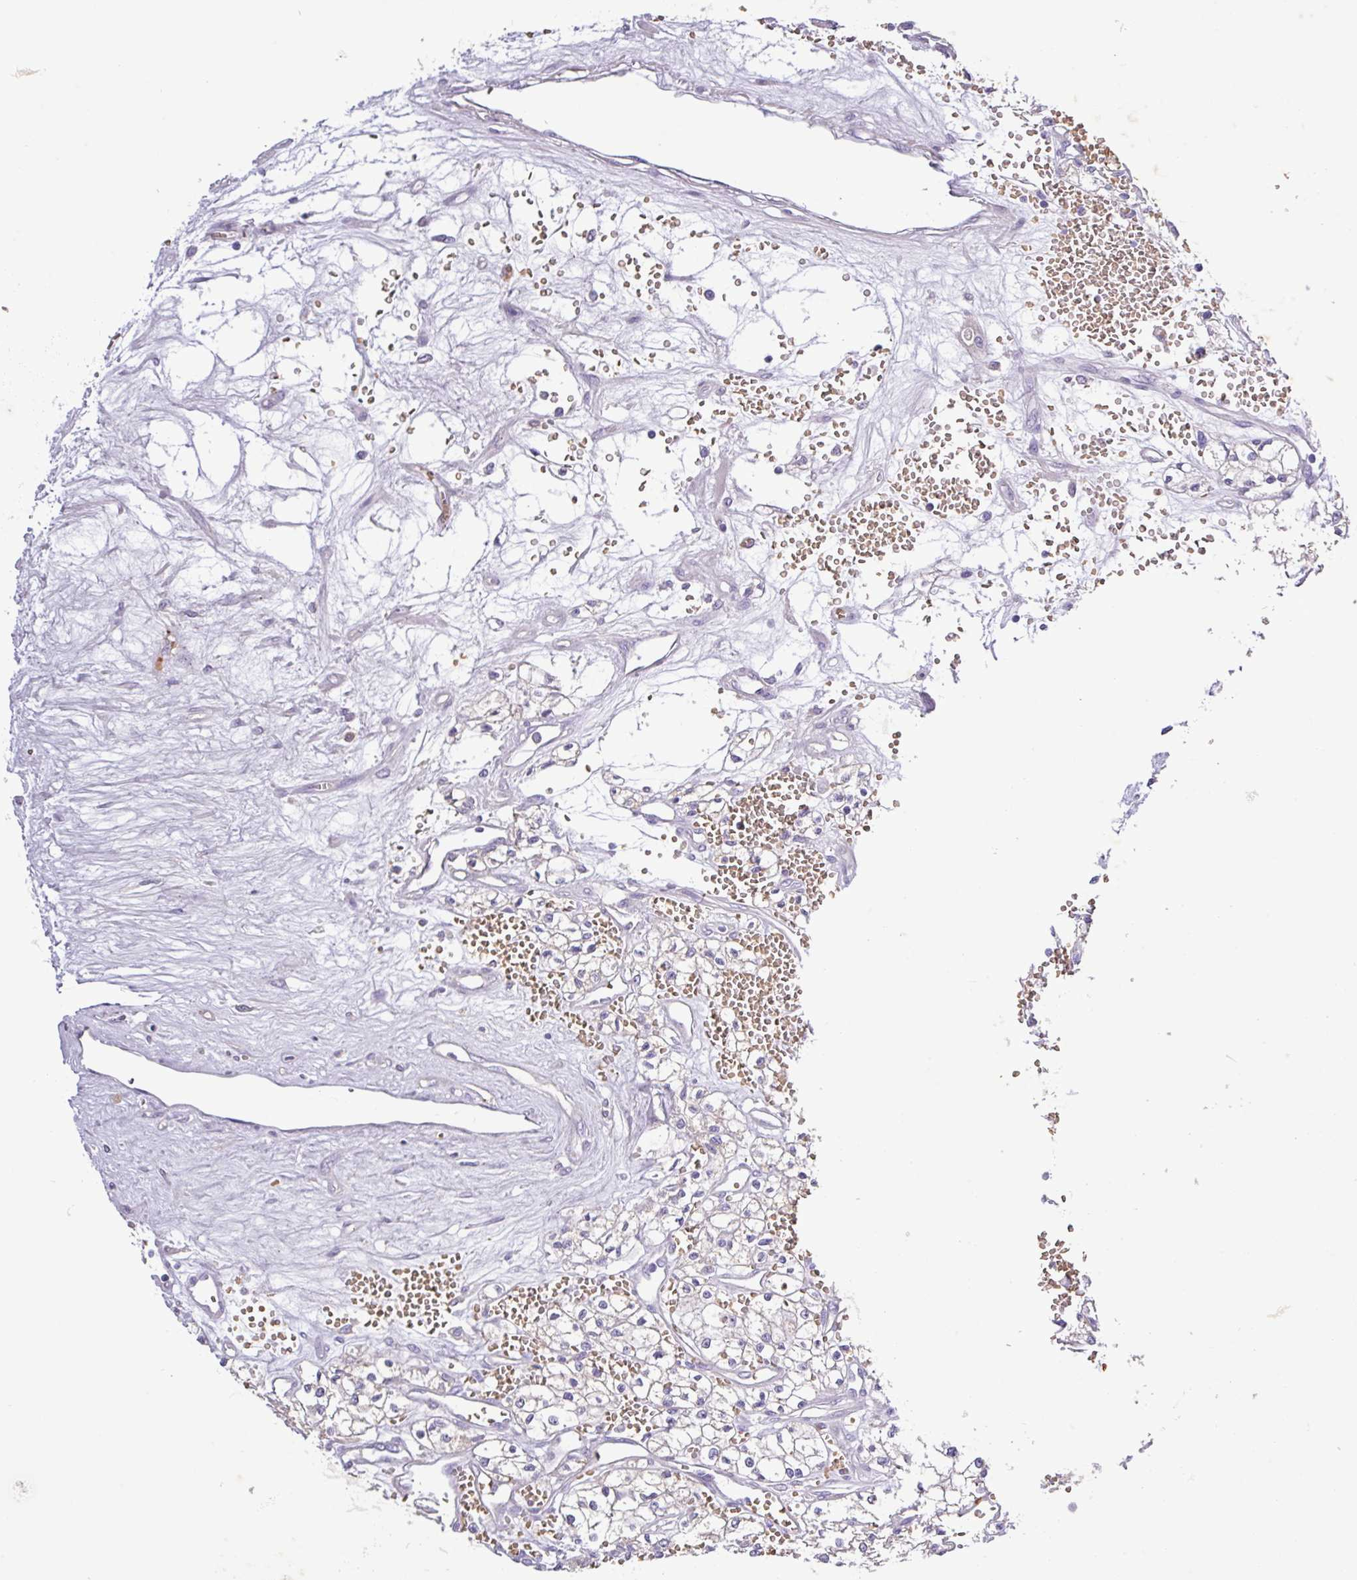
{"staining": {"intensity": "negative", "quantity": "none", "location": "none"}, "tissue": "renal cancer", "cell_type": "Tumor cells", "image_type": "cancer", "snomed": [{"axis": "morphology", "description": "Adenocarcinoma, NOS"}, {"axis": "topography", "description": "Kidney"}], "caption": "High magnification brightfield microscopy of renal cancer (adenocarcinoma) stained with DAB (brown) and counterstained with hematoxylin (blue): tumor cells show no significant expression.", "gene": "MGAT4B", "patient": {"sex": "male", "age": 59}}